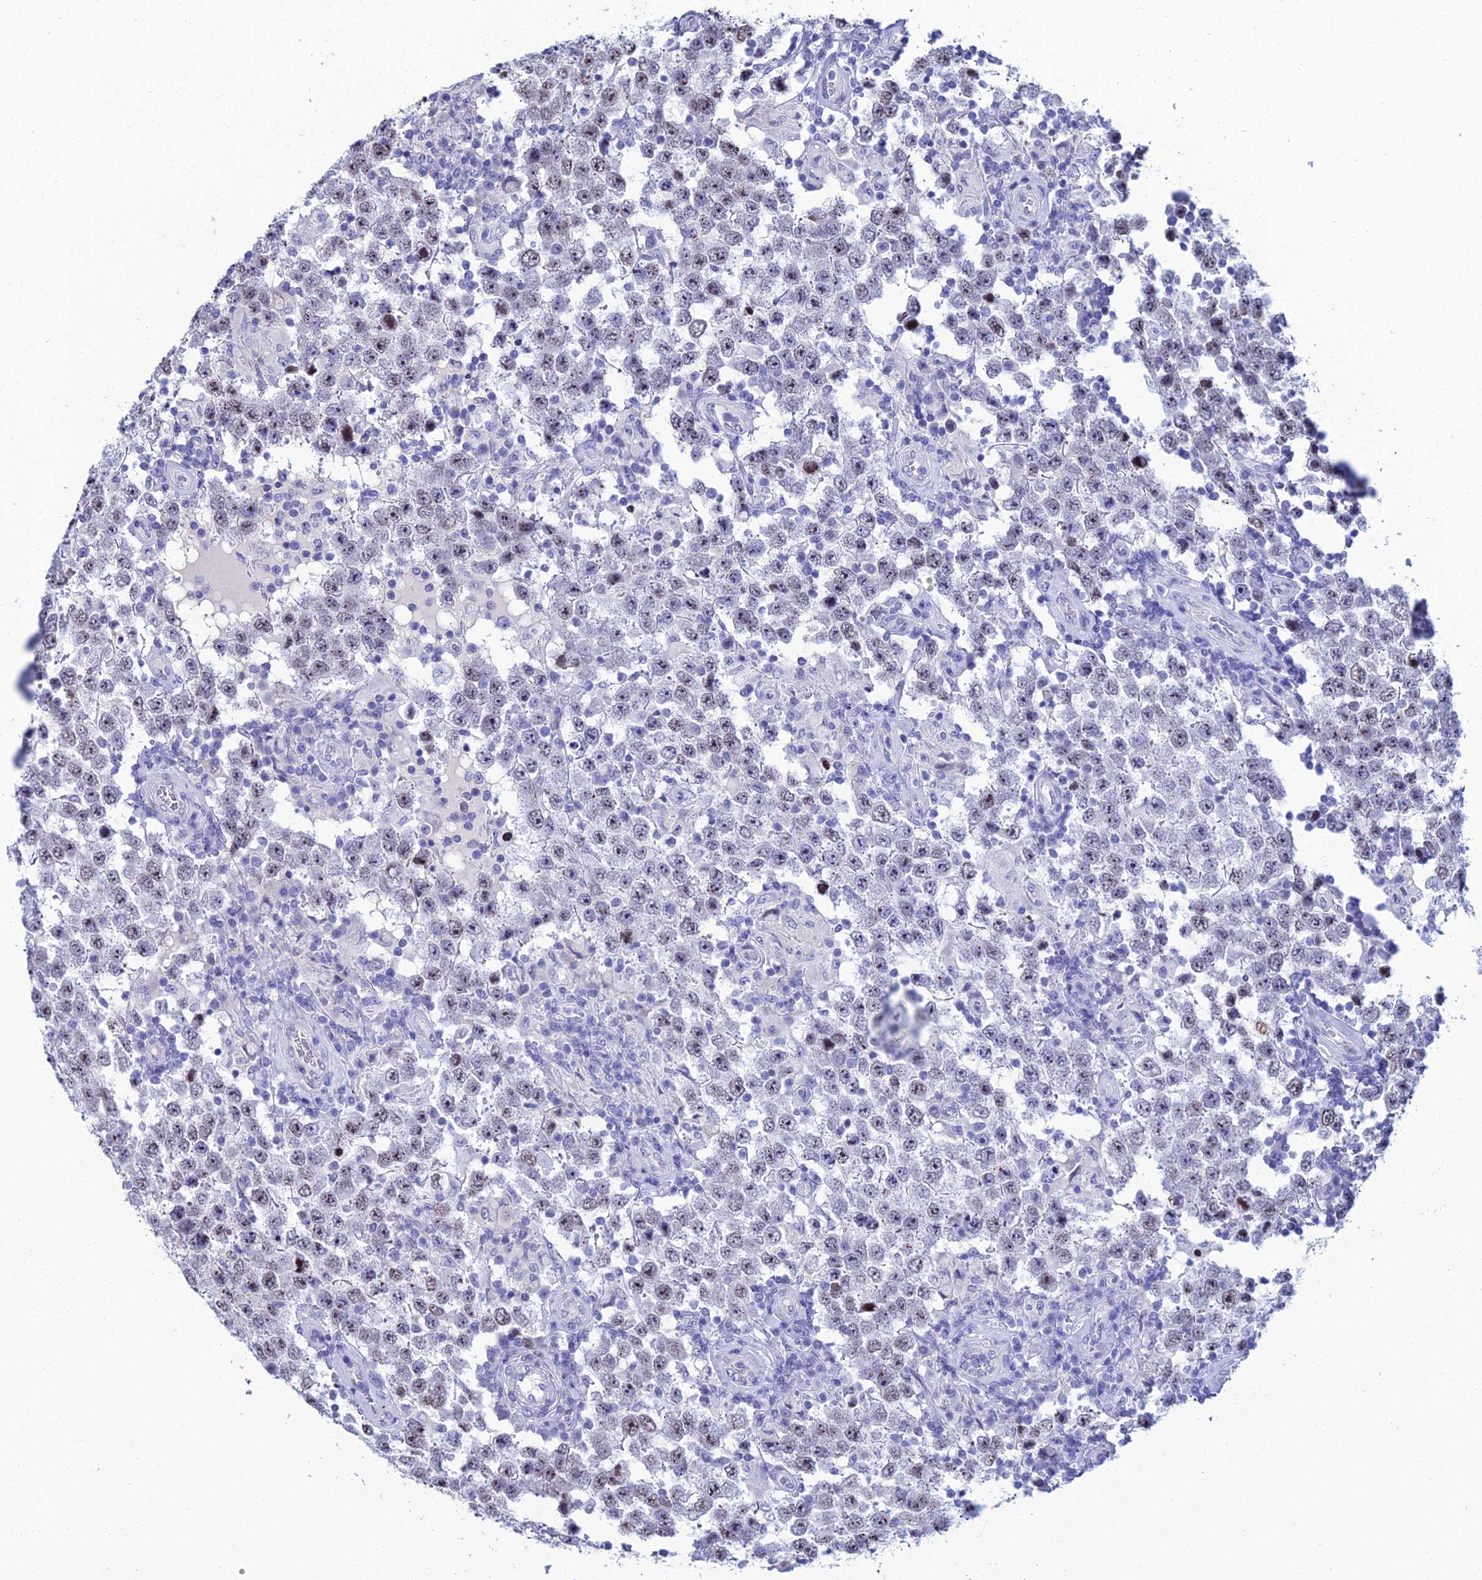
{"staining": {"intensity": "moderate", "quantity": "<25%", "location": "nuclear"}, "tissue": "testis cancer", "cell_type": "Tumor cells", "image_type": "cancer", "snomed": [{"axis": "morphology", "description": "Normal tissue, NOS"}, {"axis": "morphology", "description": "Urothelial carcinoma, High grade"}, {"axis": "morphology", "description": "Seminoma, NOS"}, {"axis": "morphology", "description": "Carcinoma, Embryonal, NOS"}, {"axis": "topography", "description": "Urinary bladder"}, {"axis": "topography", "description": "Testis"}], "caption": "Embryonal carcinoma (testis) stained with a brown dye reveals moderate nuclear positive expression in approximately <25% of tumor cells.", "gene": "TAF9B", "patient": {"sex": "male", "age": 41}}